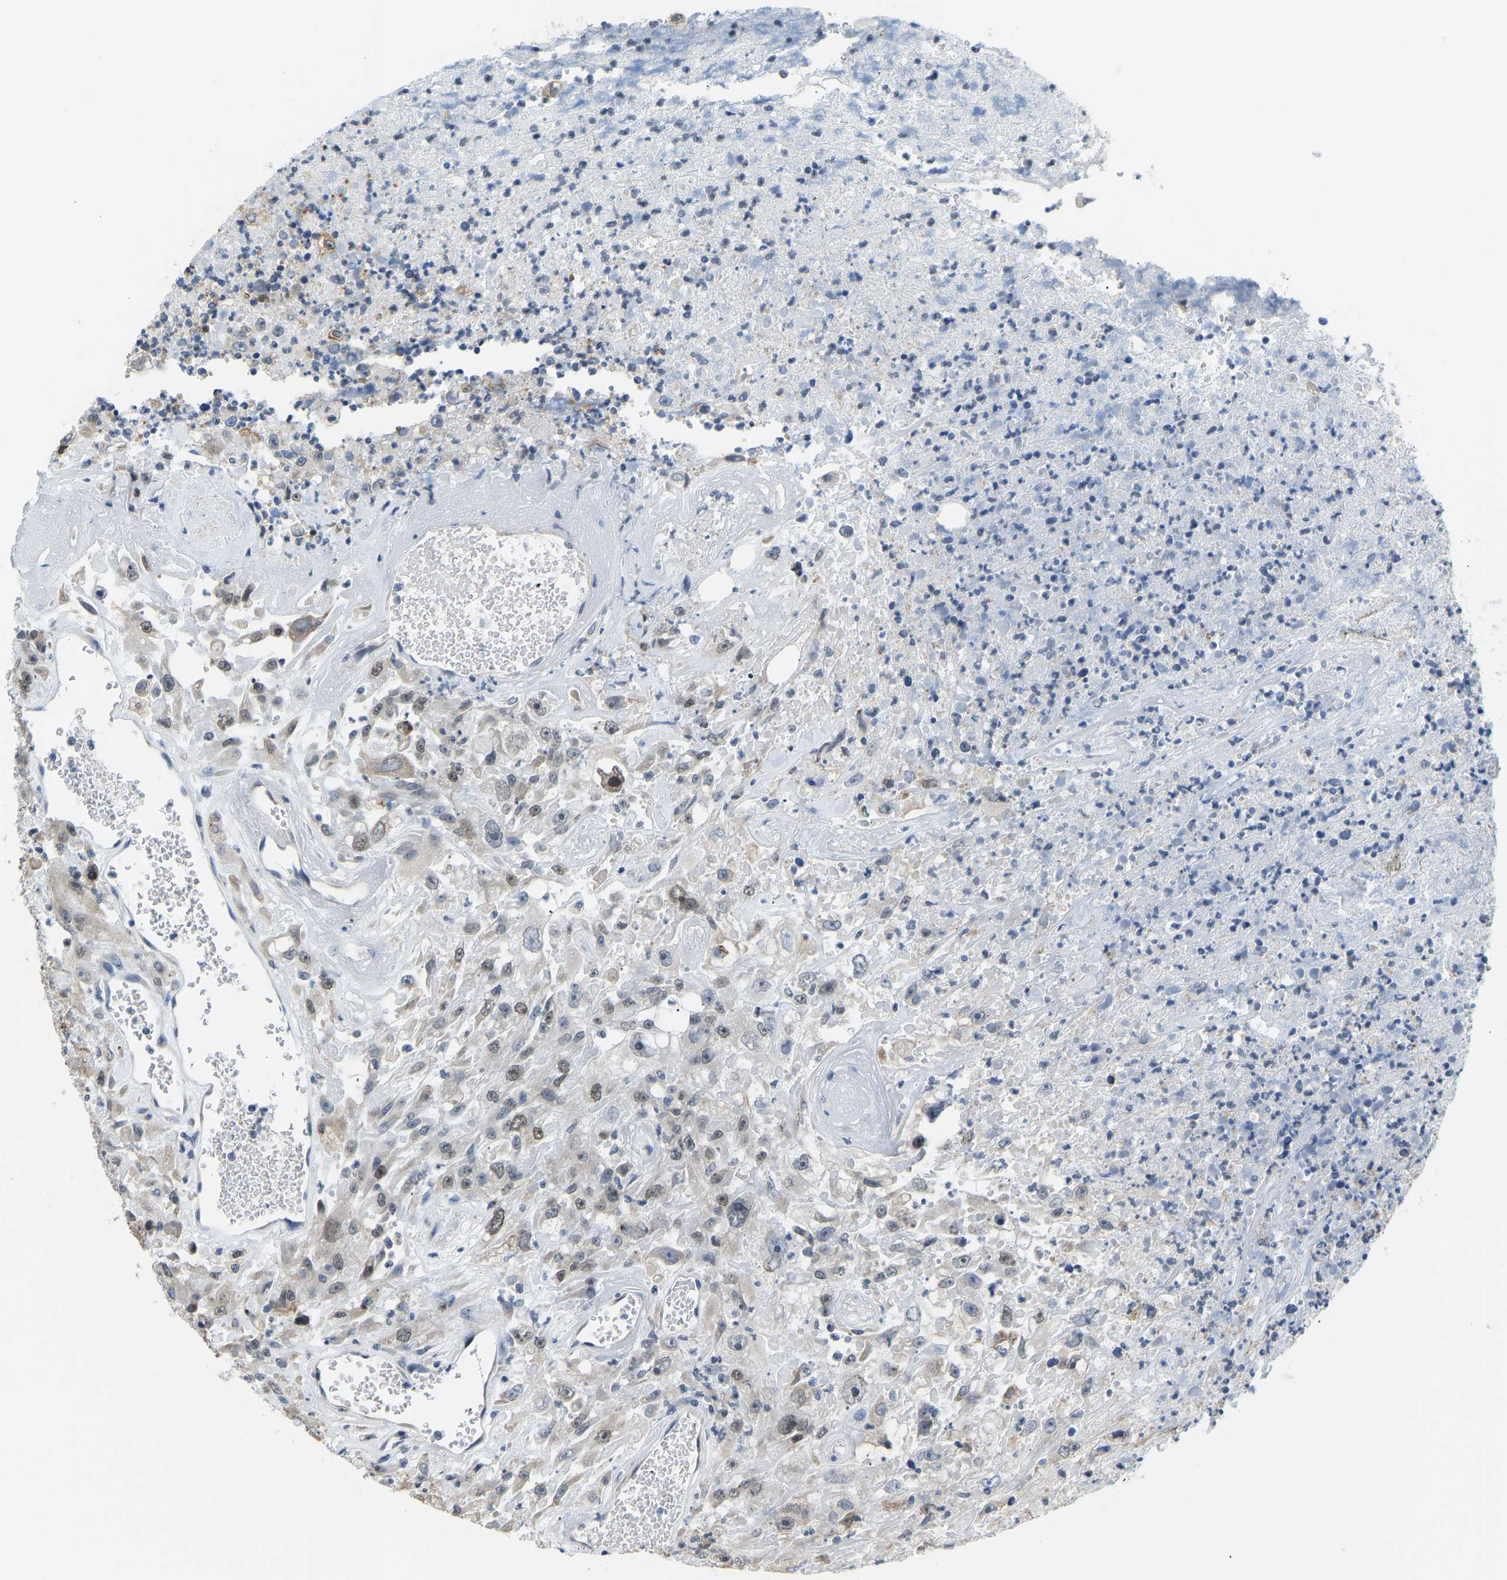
{"staining": {"intensity": "weak", "quantity": "25%-75%", "location": "nuclear"}, "tissue": "urothelial cancer", "cell_type": "Tumor cells", "image_type": "cancer", "snomed": [{"axis": "morphology", "description": "Urothelial carcinoma, High grade"}, {"axis": "topography", "description": "Urinary bladder"}], "caption": "Weak nuclear staining is seen in approximately 25%-75% of tumor cells in urothelial carcinoma (high-grade). (DAB (3,3'-diaminobenzidine) IHC, brown staining for protein, blue staining for nuclei).", "gene": "VRK1", "patient": {"sex": "male", "age": 46}}